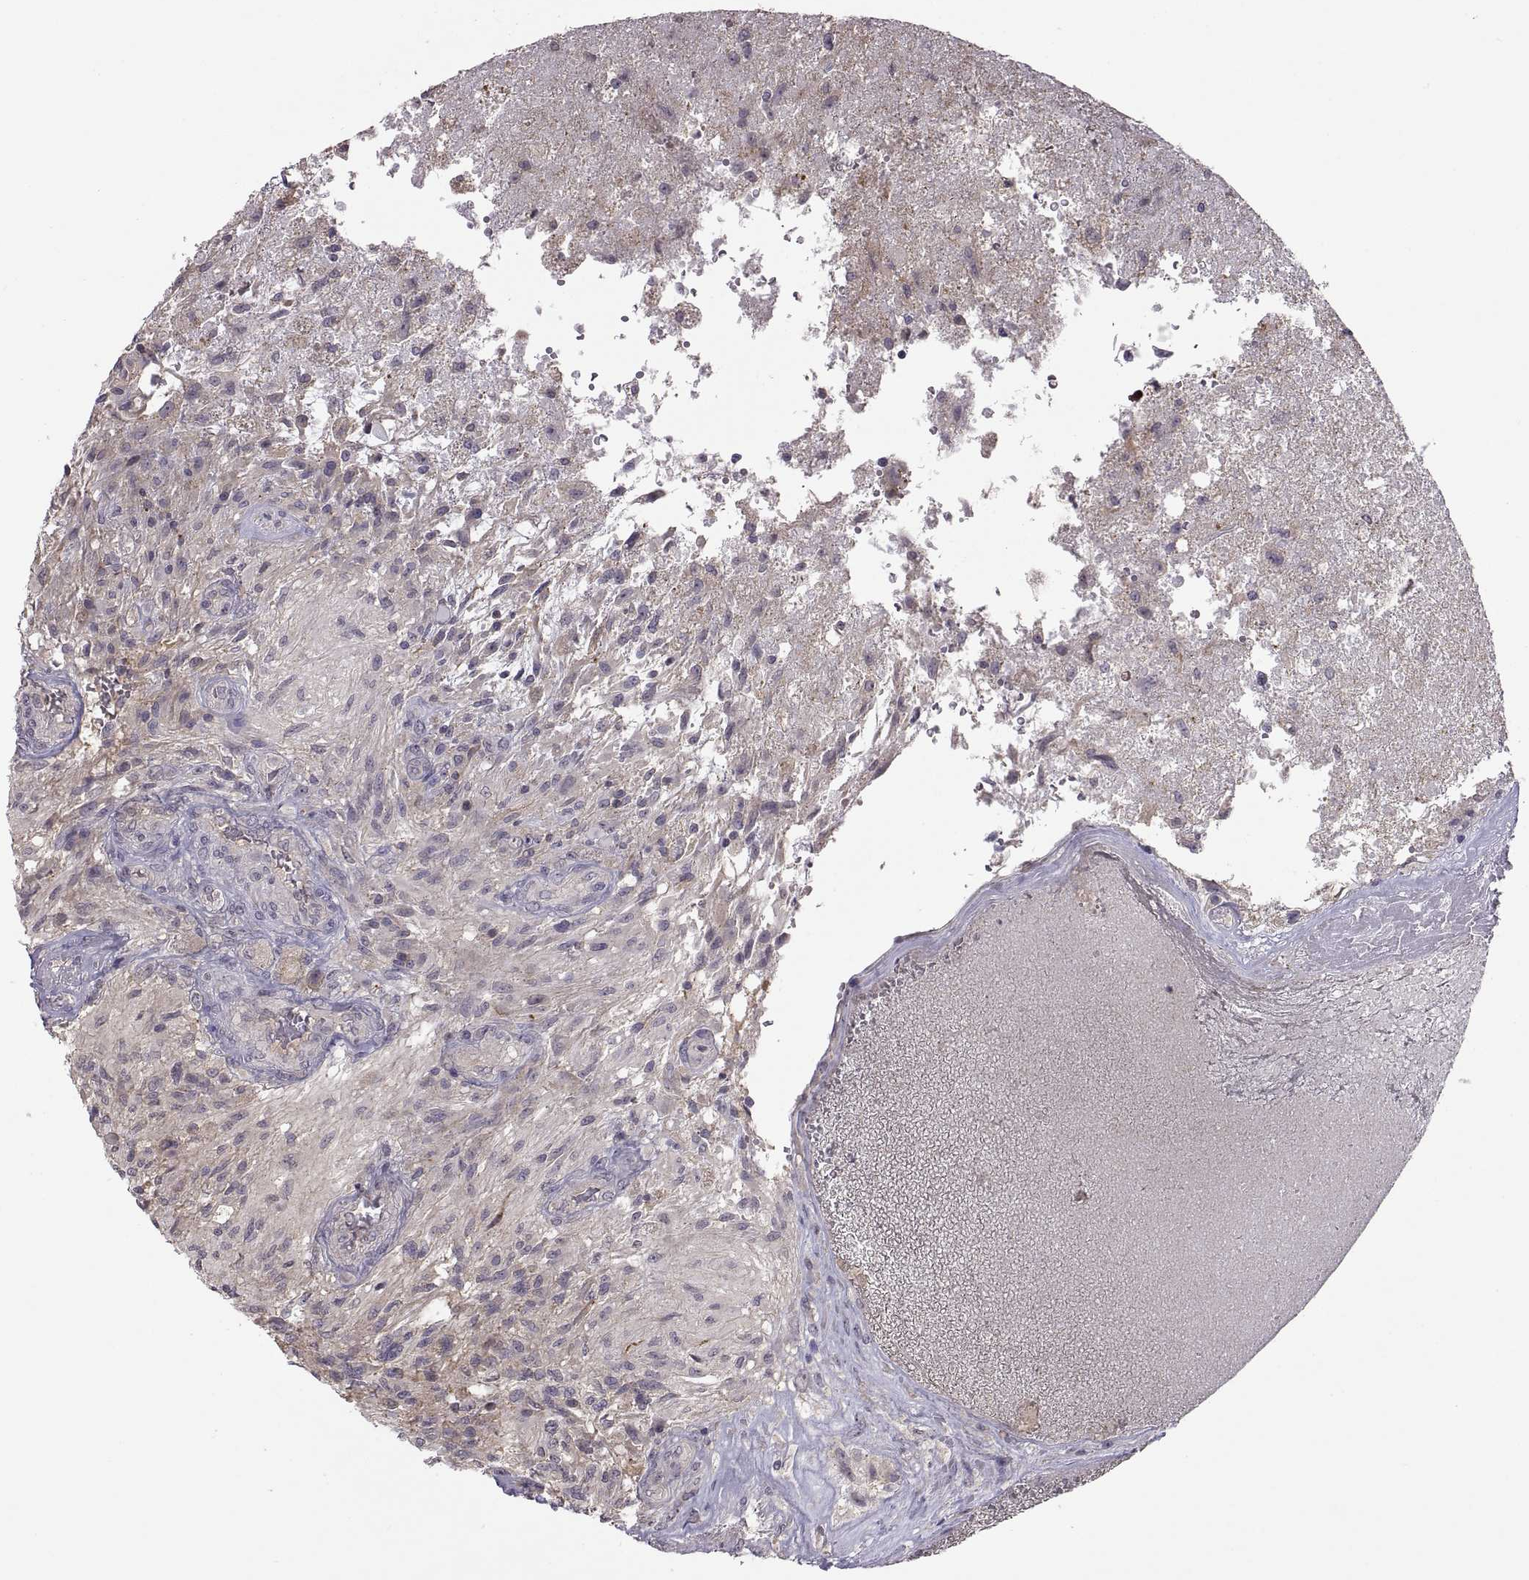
{"staining": {"intensity": "negative", "quantity": "none", "location": "none"}, "tissue": "glioma", "cell_type": "Tumor cells", "image_type": "cancer", "snomed": [{"axis": "morphology", "description": "Glioma, malignant, High grade"}, {"axis": "topography", "description": "Brain"}], "caption": "Immunohistochemistry (IHC) image of neoplastic tissue: human glioma stained with DAB reveals no significant protein positivity in tumor cells. (DAB IHC, high magnification).", "gene": "NMNAT2", "patient": {"sex": "male", "age": 56}}